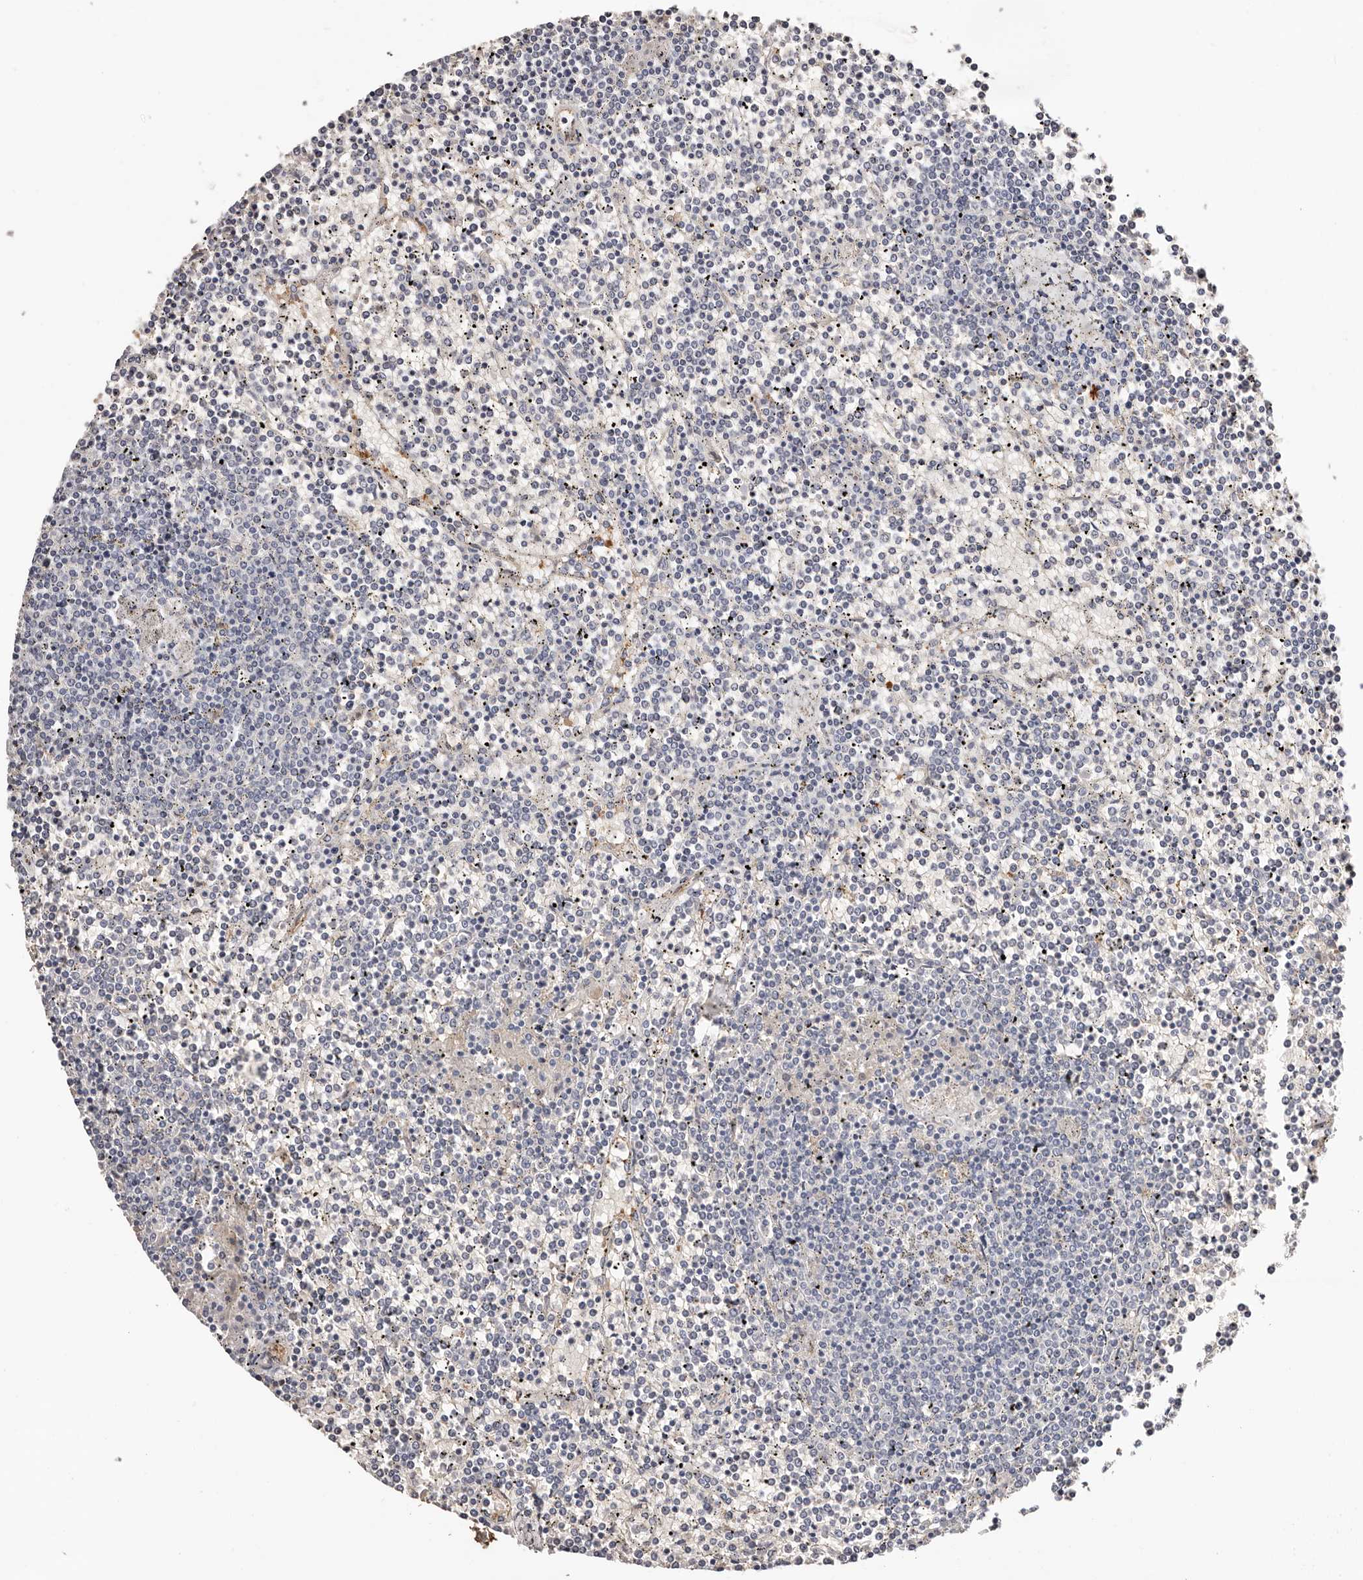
{"staining": {"intensity": "negative", "quantity": "none", "location": "none"}, "tissue": "lymphoma", "cell_type": "Tumor cells", "image_type": "cancer", "snomed": [{"axis": "morphology", "description": "Malignant lymphoma, non-Hodgkin's type, Low grade"}, {"axis": "topography", "description": "Spleen"}], "caption": "The histopathology image reveals no significant staining in tumor cells of lymphoma.", "gene": "TGM2", "patient": {"sex": "female", "age": 19}}